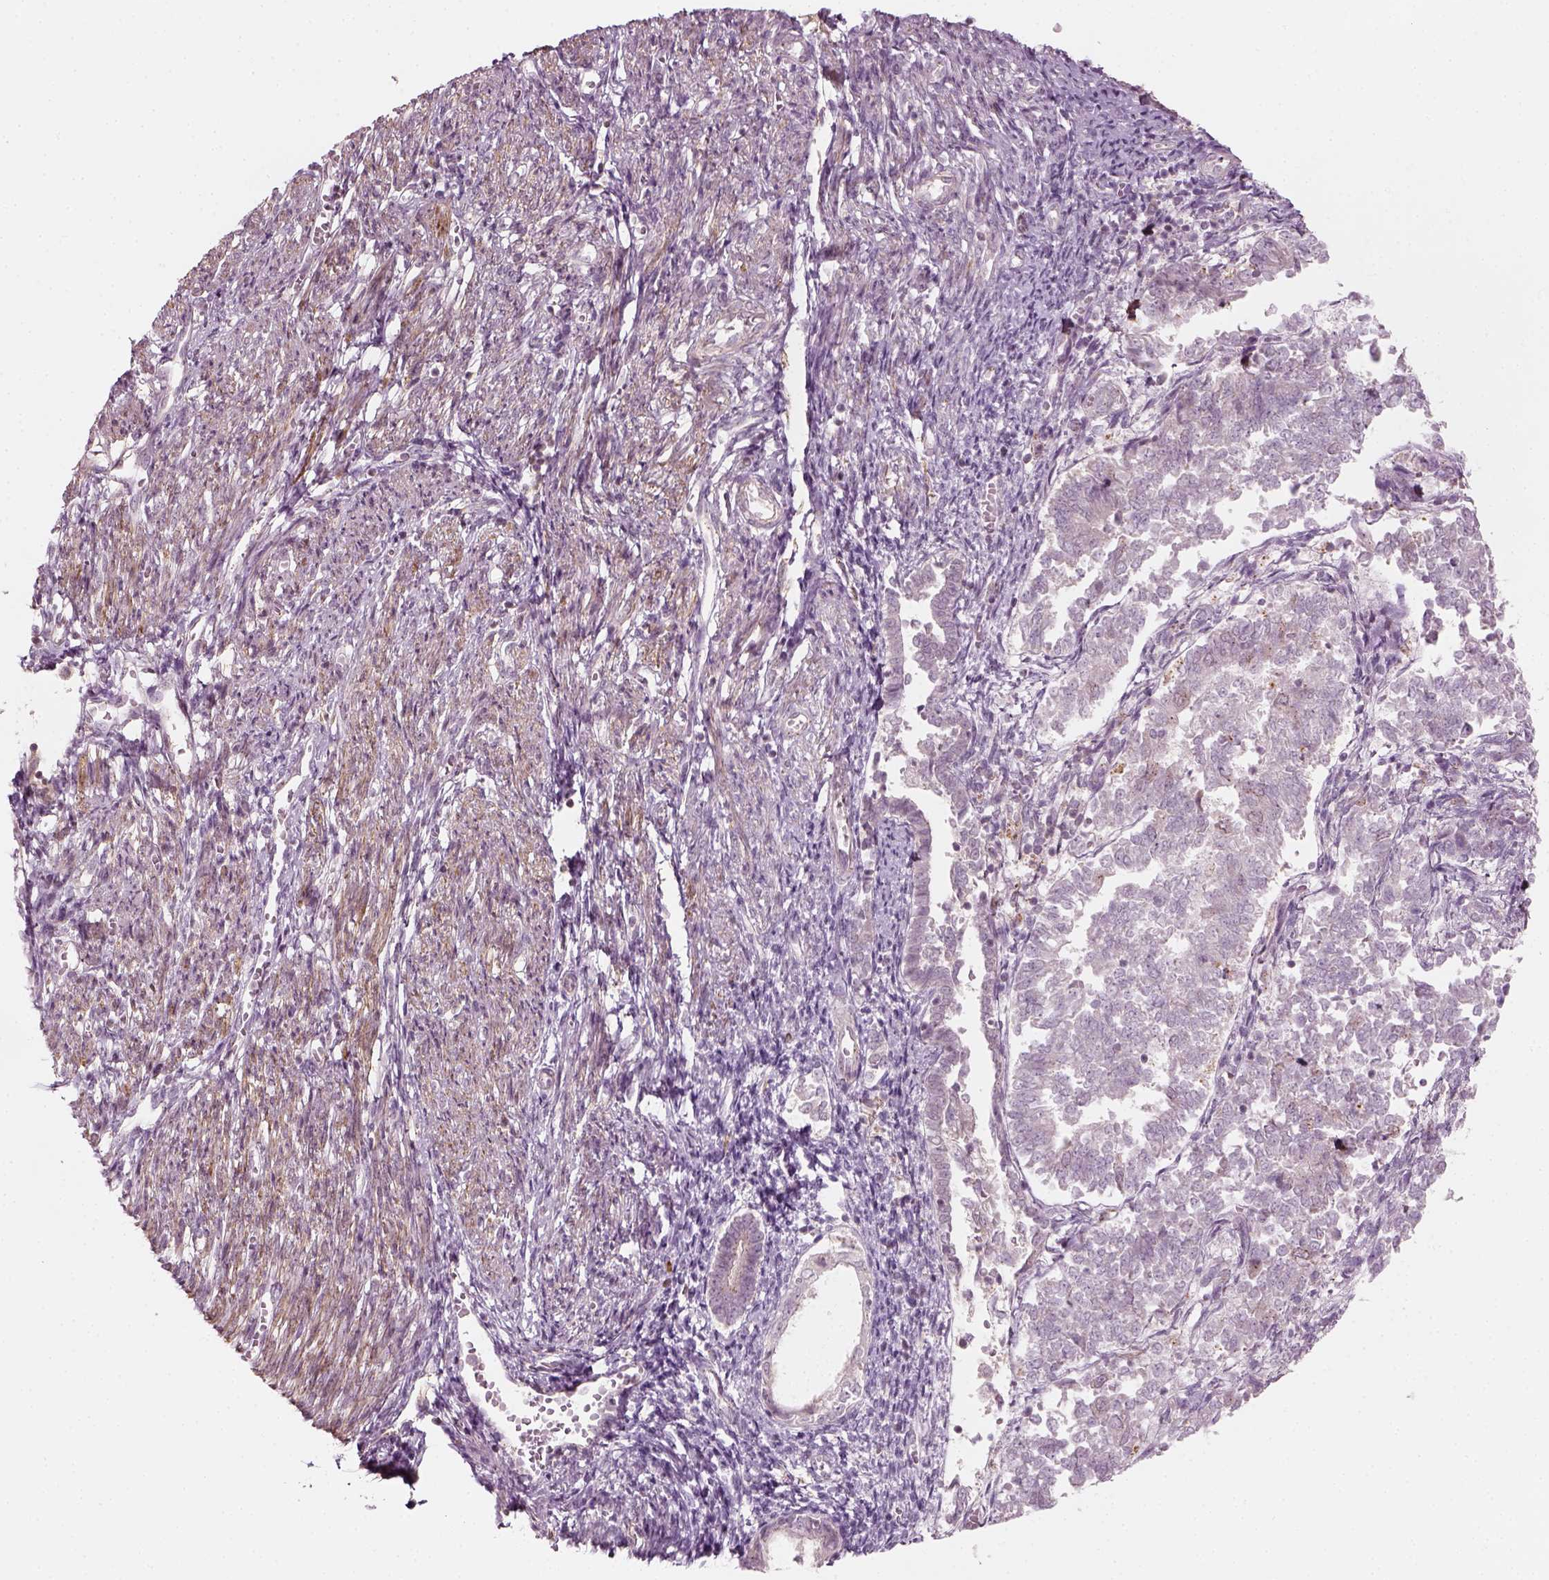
{"staining": {"intensity": "negative", "quantity": "none", "location": "none"}, "tissue": "endometrial cancer", "cell_type": "Tumor cells", "image_type": "cancer", "snomed": [{"axis": "morphology", "description": "Adenocarcinoma, NOS"}, {"axis": "topography", "description": "Endometrium"}], "caption": "Tumor cells show no significant staining in endometrial cancer (adenocarcinoma).", "gene": "MLIP", "patient": {"sex": "female", "age": 65}}